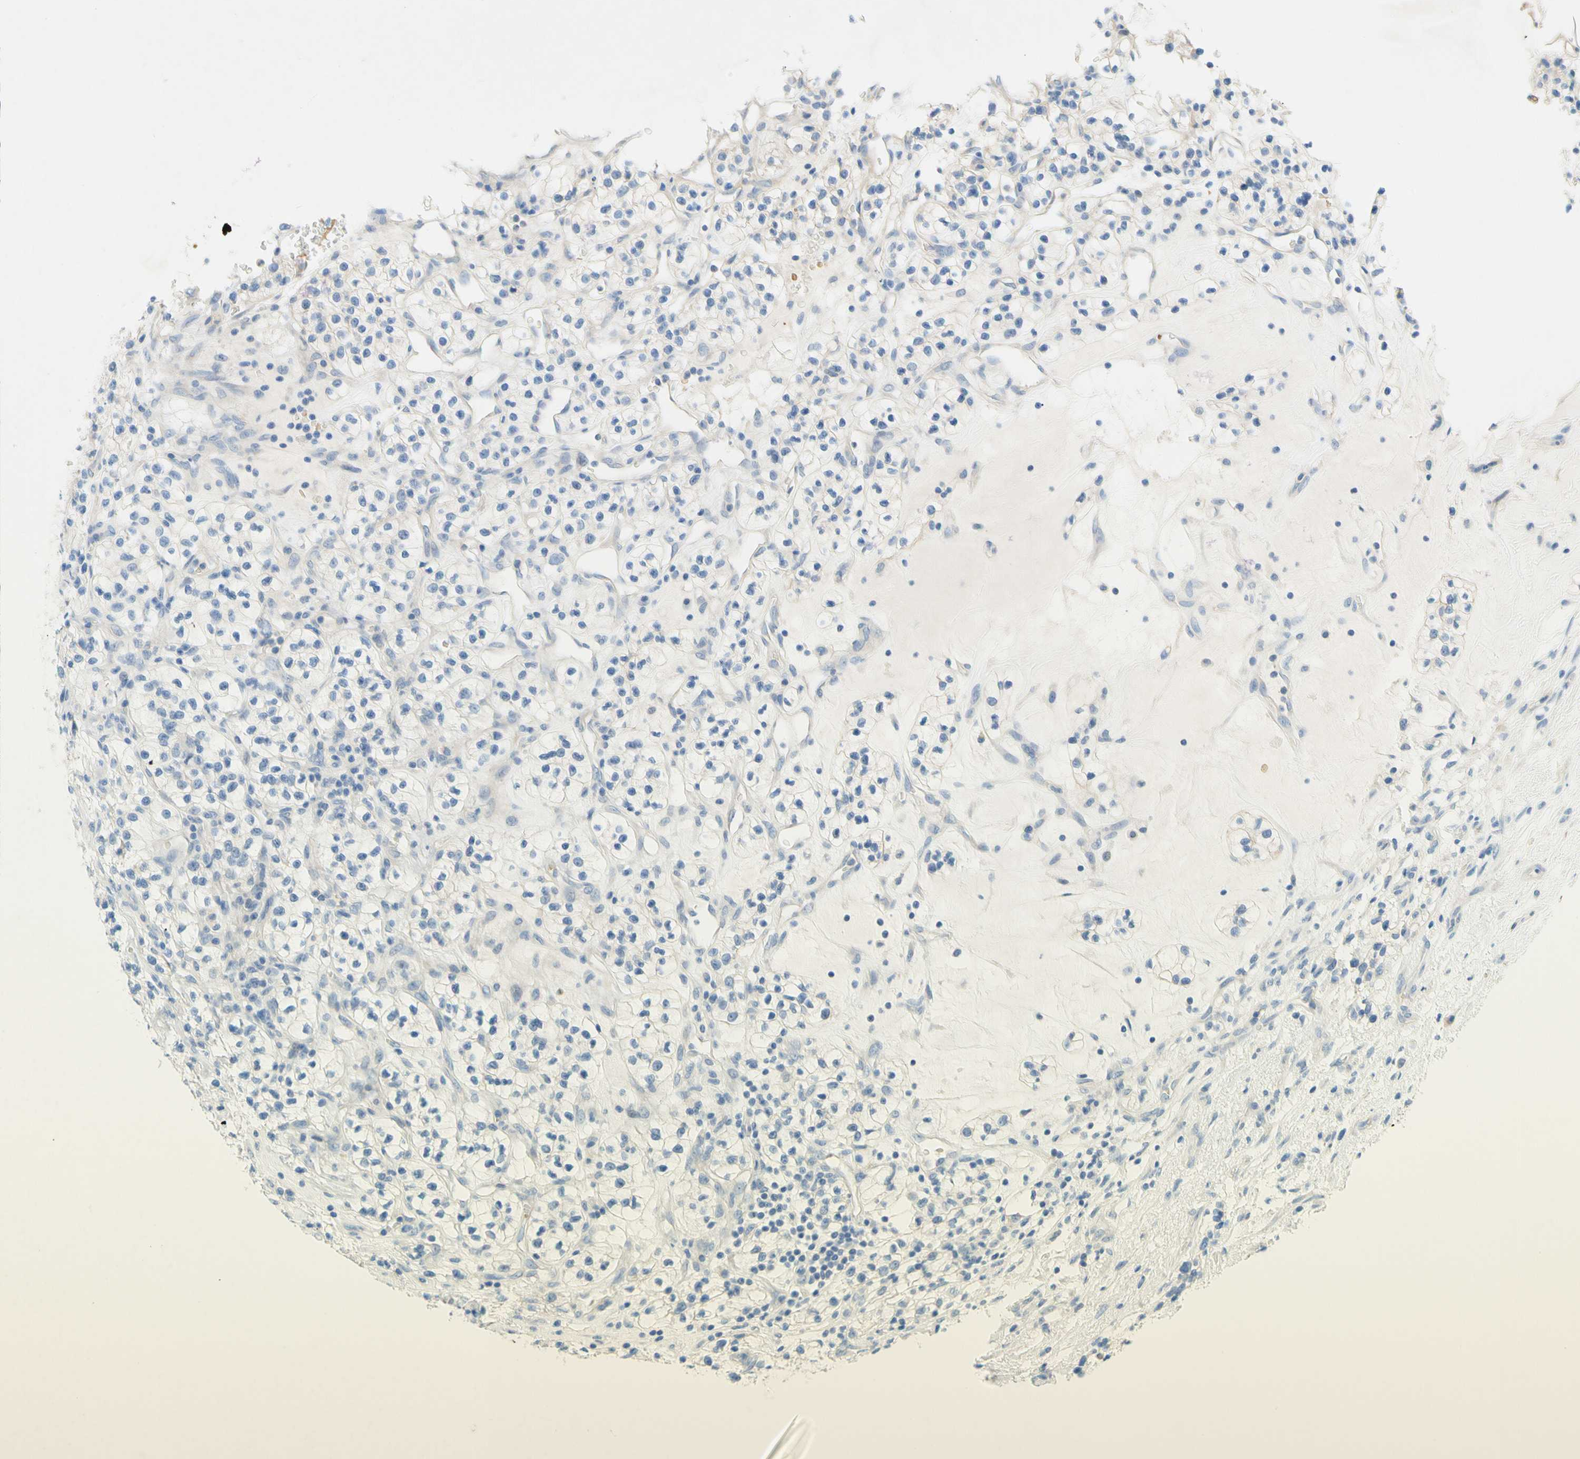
{"staining": {"intensity": "negative", "quantity": "none", "location": "none"}, "tissue": "renal cancer", "cell_type": "Tumor cells", "image_type": "cancer", "snomed": [{"axis": "morphology", "description": "Adenocarcinoma, NOS"}, {"axis": "topography", "description": "Kidney"}], "caption": "A high-resolution image shows immunohistochemistry staining of renal adenocarcinoma, which exhibits no significant positivity in tumor cells.", "gene": "ENTREP2", "patient": {"sex": "female", "age": 57}}